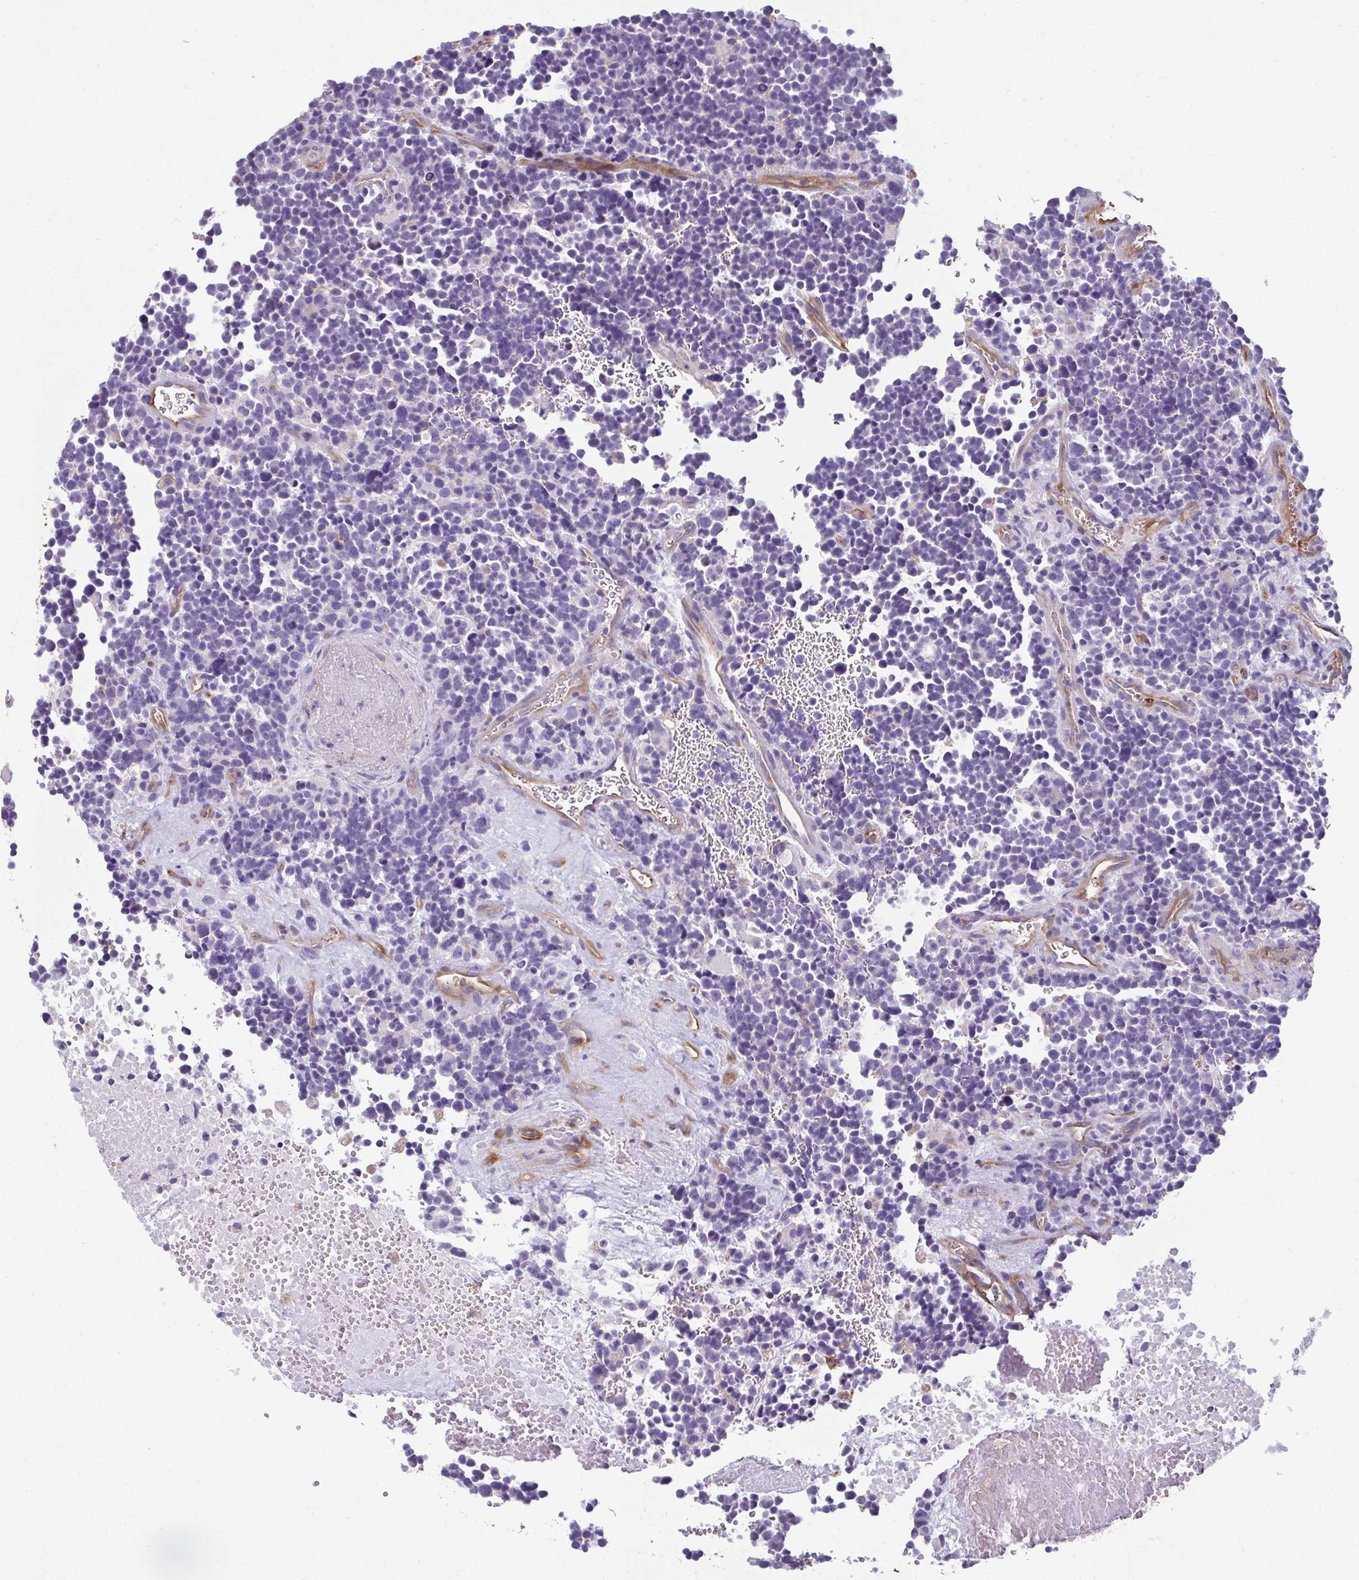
{"staining": {"intensity": "negative", "quantity": "none", "location": "none"}, "tissue": "glioma", "cell_type": "Tumor cells", "image_type": "cancer", "snomed": [{"axis": "morphology", "description": "Glioma, malignant, High grade"}, {"axis": "topography", "description": "Brain"}], "caption": "Tumor cells are negative for protein expression in human glioma.", "gene": "PDE2A", "patient": {"sex": "male", "age": 33}}